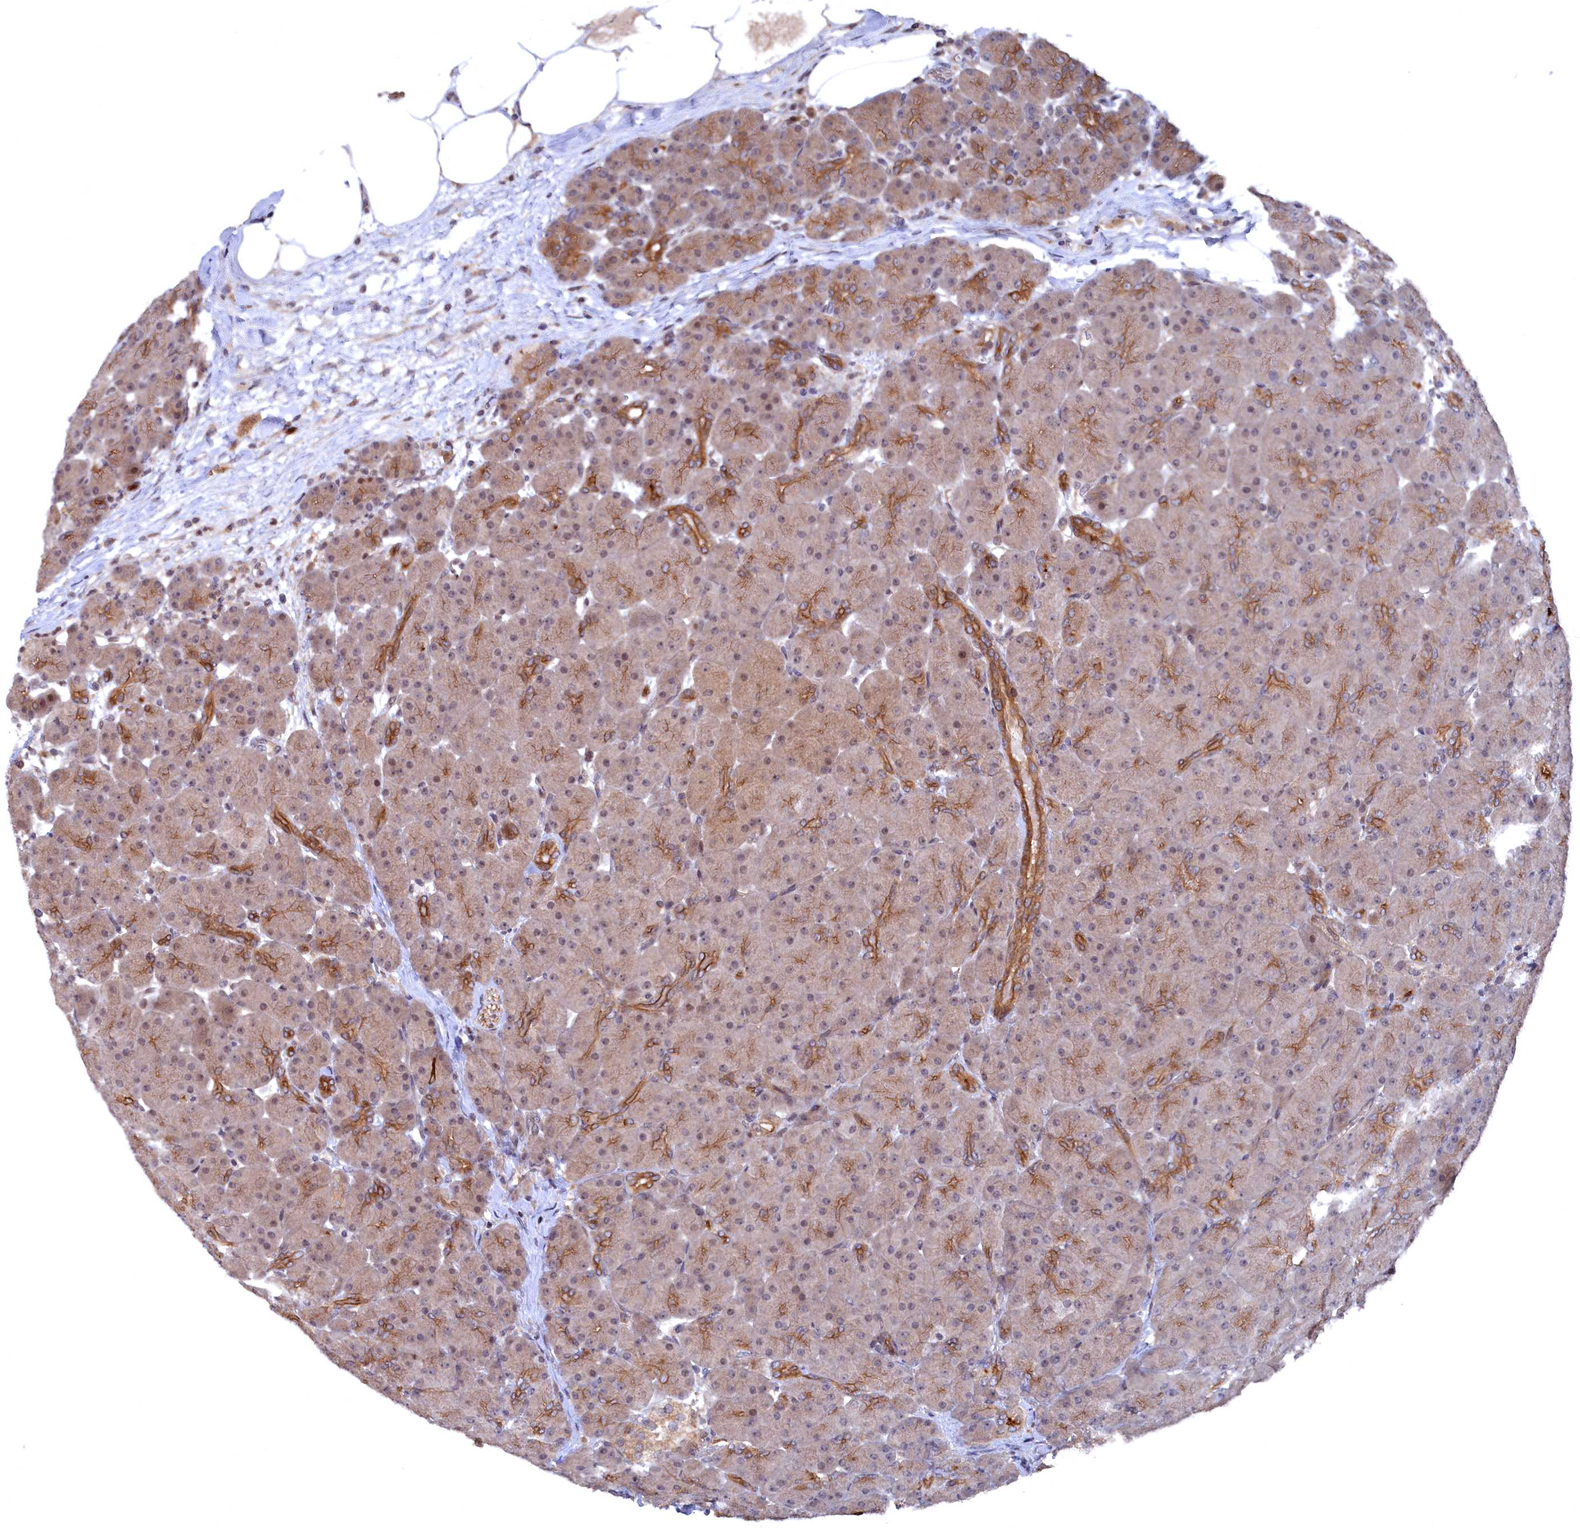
{"staining": {"intensity": "moderate", "quantity": "25%-75%", "location": "cytoplasmic/membranous"}, "tissue": "pancreas", "cell_type": "Exocrine glandular cells", "image_type": "normal", "snomed": [{"axis": "morphology", "description": "Normal tissue, NOS"}, {"axis": "topography", "description": "Pancreas"}], "caption": "Immunohistochemistry (IHC) photomicrograph of unremarkable pancreas stained for a protein (brown), which shows medium levels of moderate cytoplasmic/membranous expression in approximately 25%-75% of exocrine glandular cells.", "gene": "TMC5", "patient": {"sex": "male", "age": 66}}